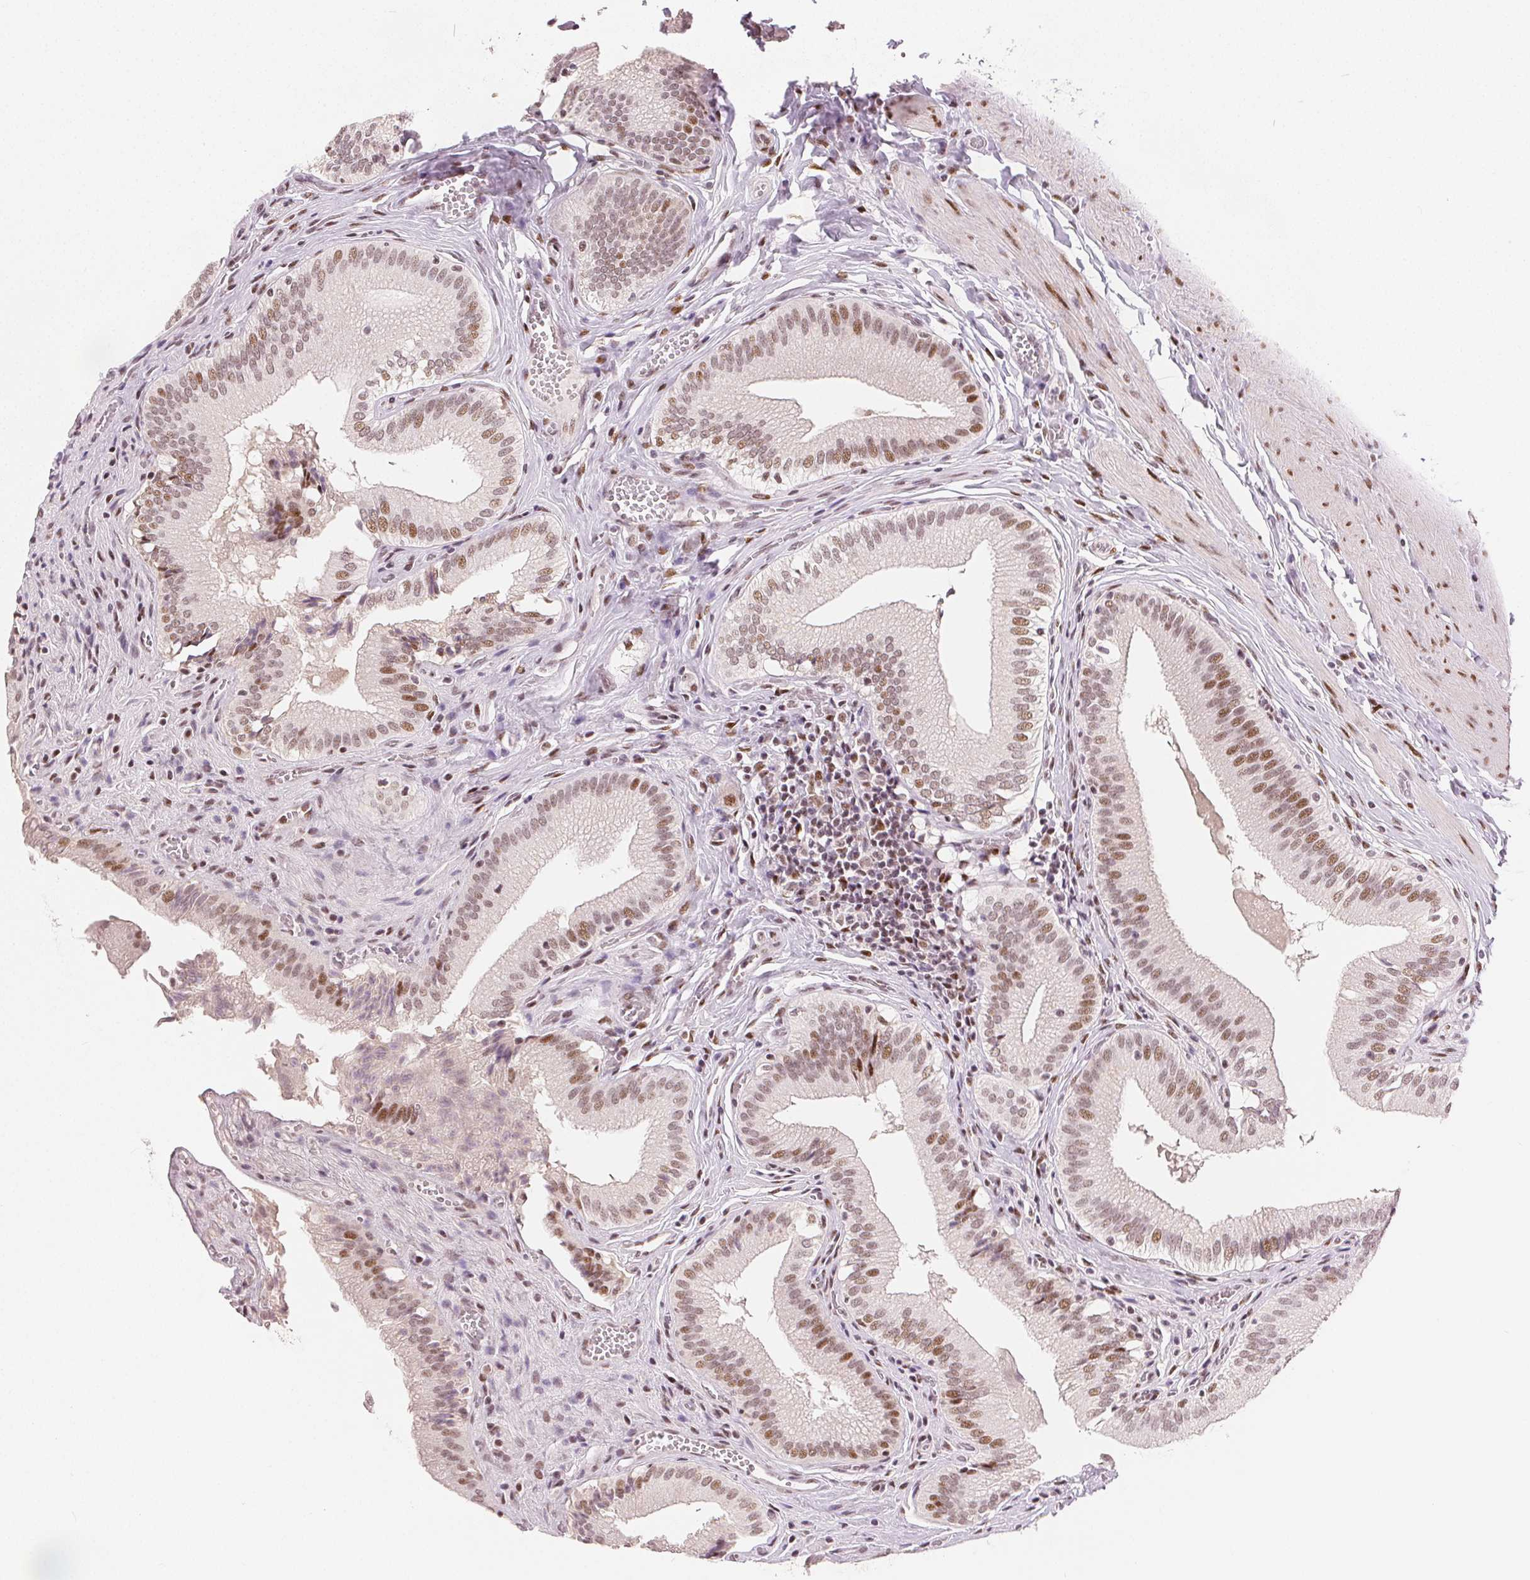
{"staining": {"intensity": "moderate", "quantity": ">75%", "location": "nuclear"}, "tissue": "gallbladder", "cell_type": "Glandular cells", "image_type": "normal", "snomed": [{"axis": "morphology", "description": "Normal tissue, NOS"}, {"axis": "topography", "description": "Gallbladder"}, {"axis": "topography", "description": "Peripheral nerve tissue"}], "caption": "Gallbladder stained with immunohistochemistry displays moderate nuclear positivity in approximately >75% of glandular cells.", "gene": "ZNF703", "patient": {"sex": "male", "age": 17}}